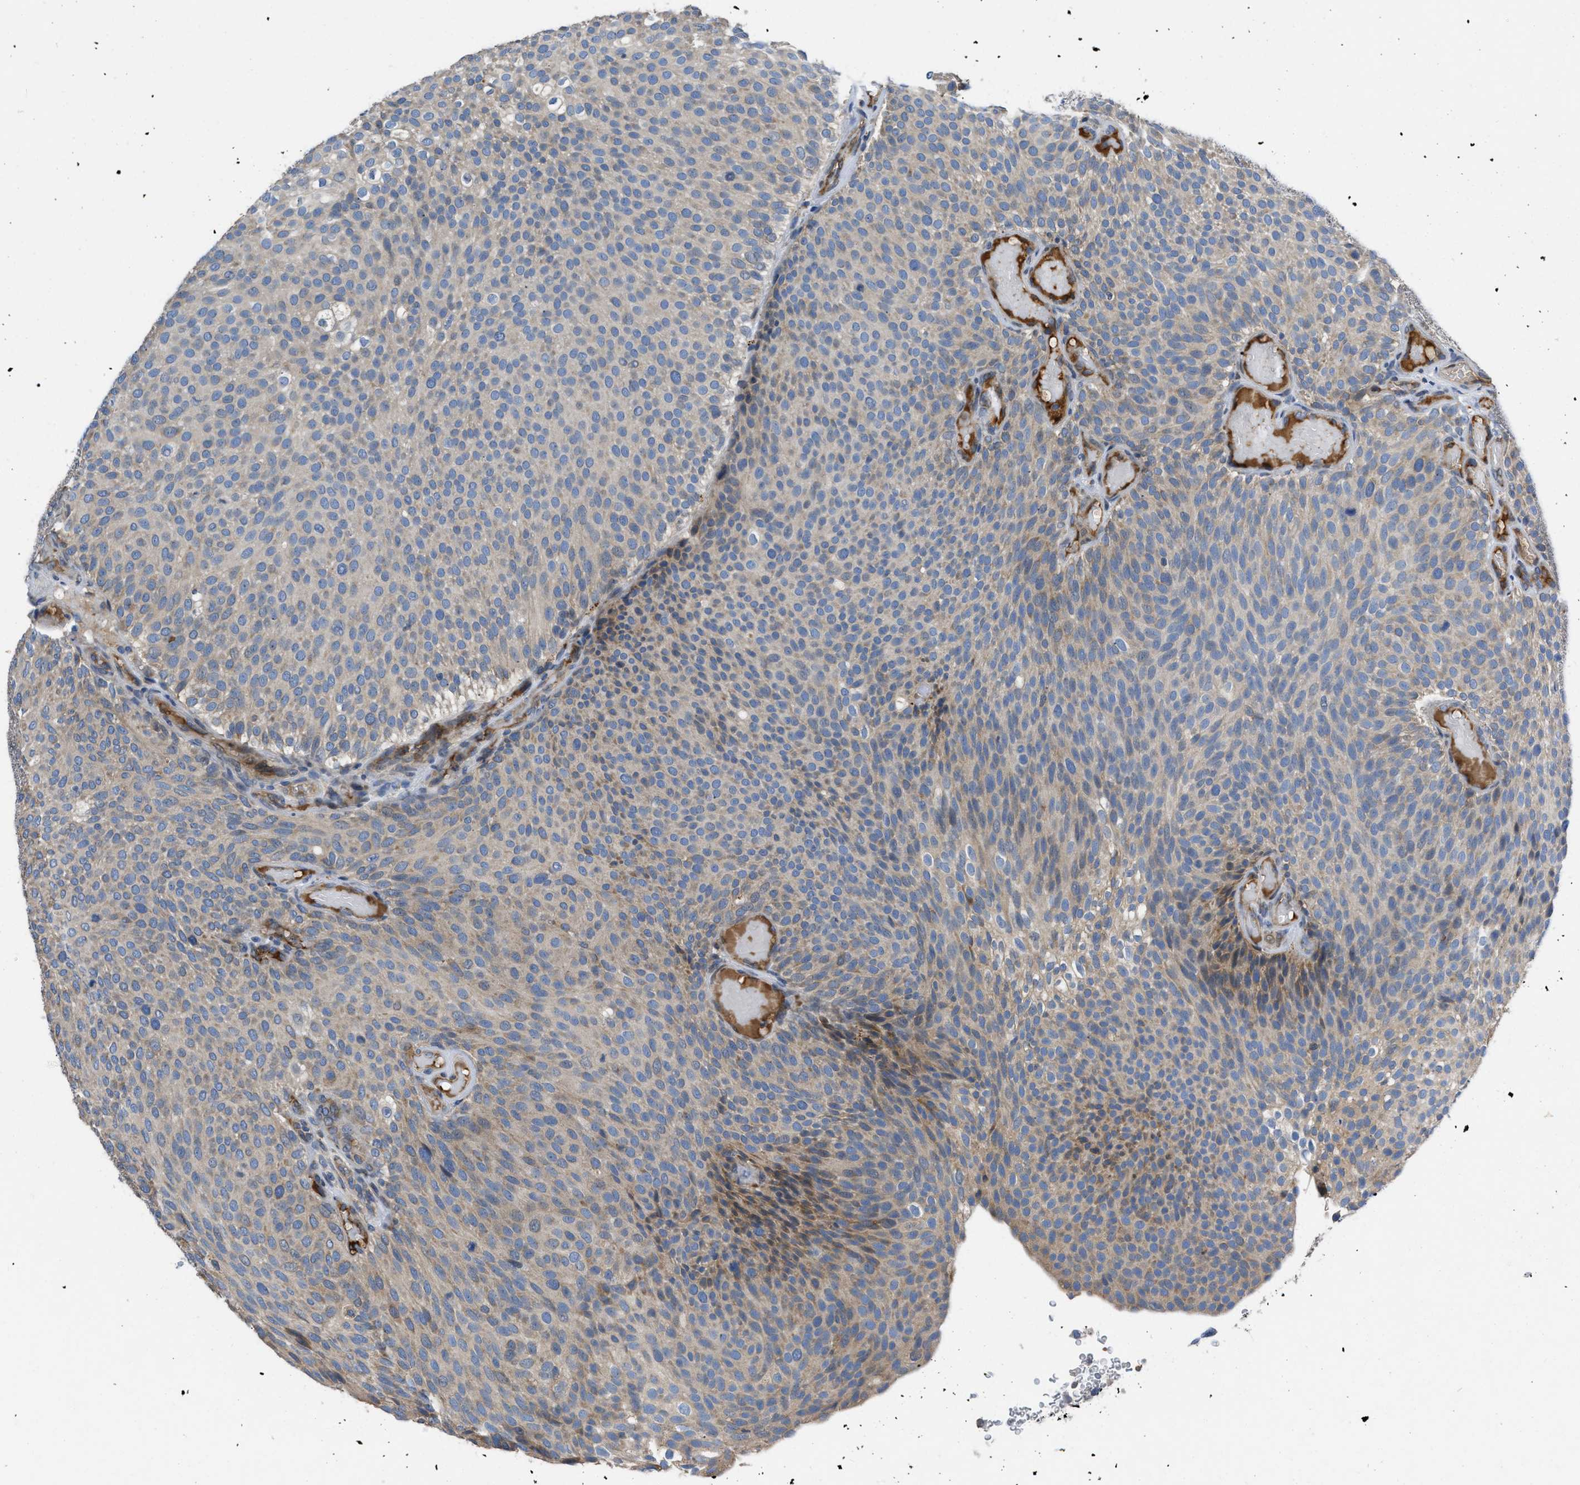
{"staining": {"intensity": "weak", "quantity": "25%-75%", "location": "cytoplasmic/membranous"}, "tissue": "urothelial cancer", "cell_type": "Tumor cells", "image_type": "cancer", "snomed": [{"axis": "morphology", "description": "Urothelial carcinoma, Low grade"}, {"axis": "topography", "description": "Urinary bladder"}], "caption": "Immunohistochemical staining of urothelial carcinoma (low-grade) displays weak cytoplasmic/membranous protein expression in approximately 25%-75% of tumor cells.", "gene": "GGCX", "patient": {"sex": "male", "age": 78}}